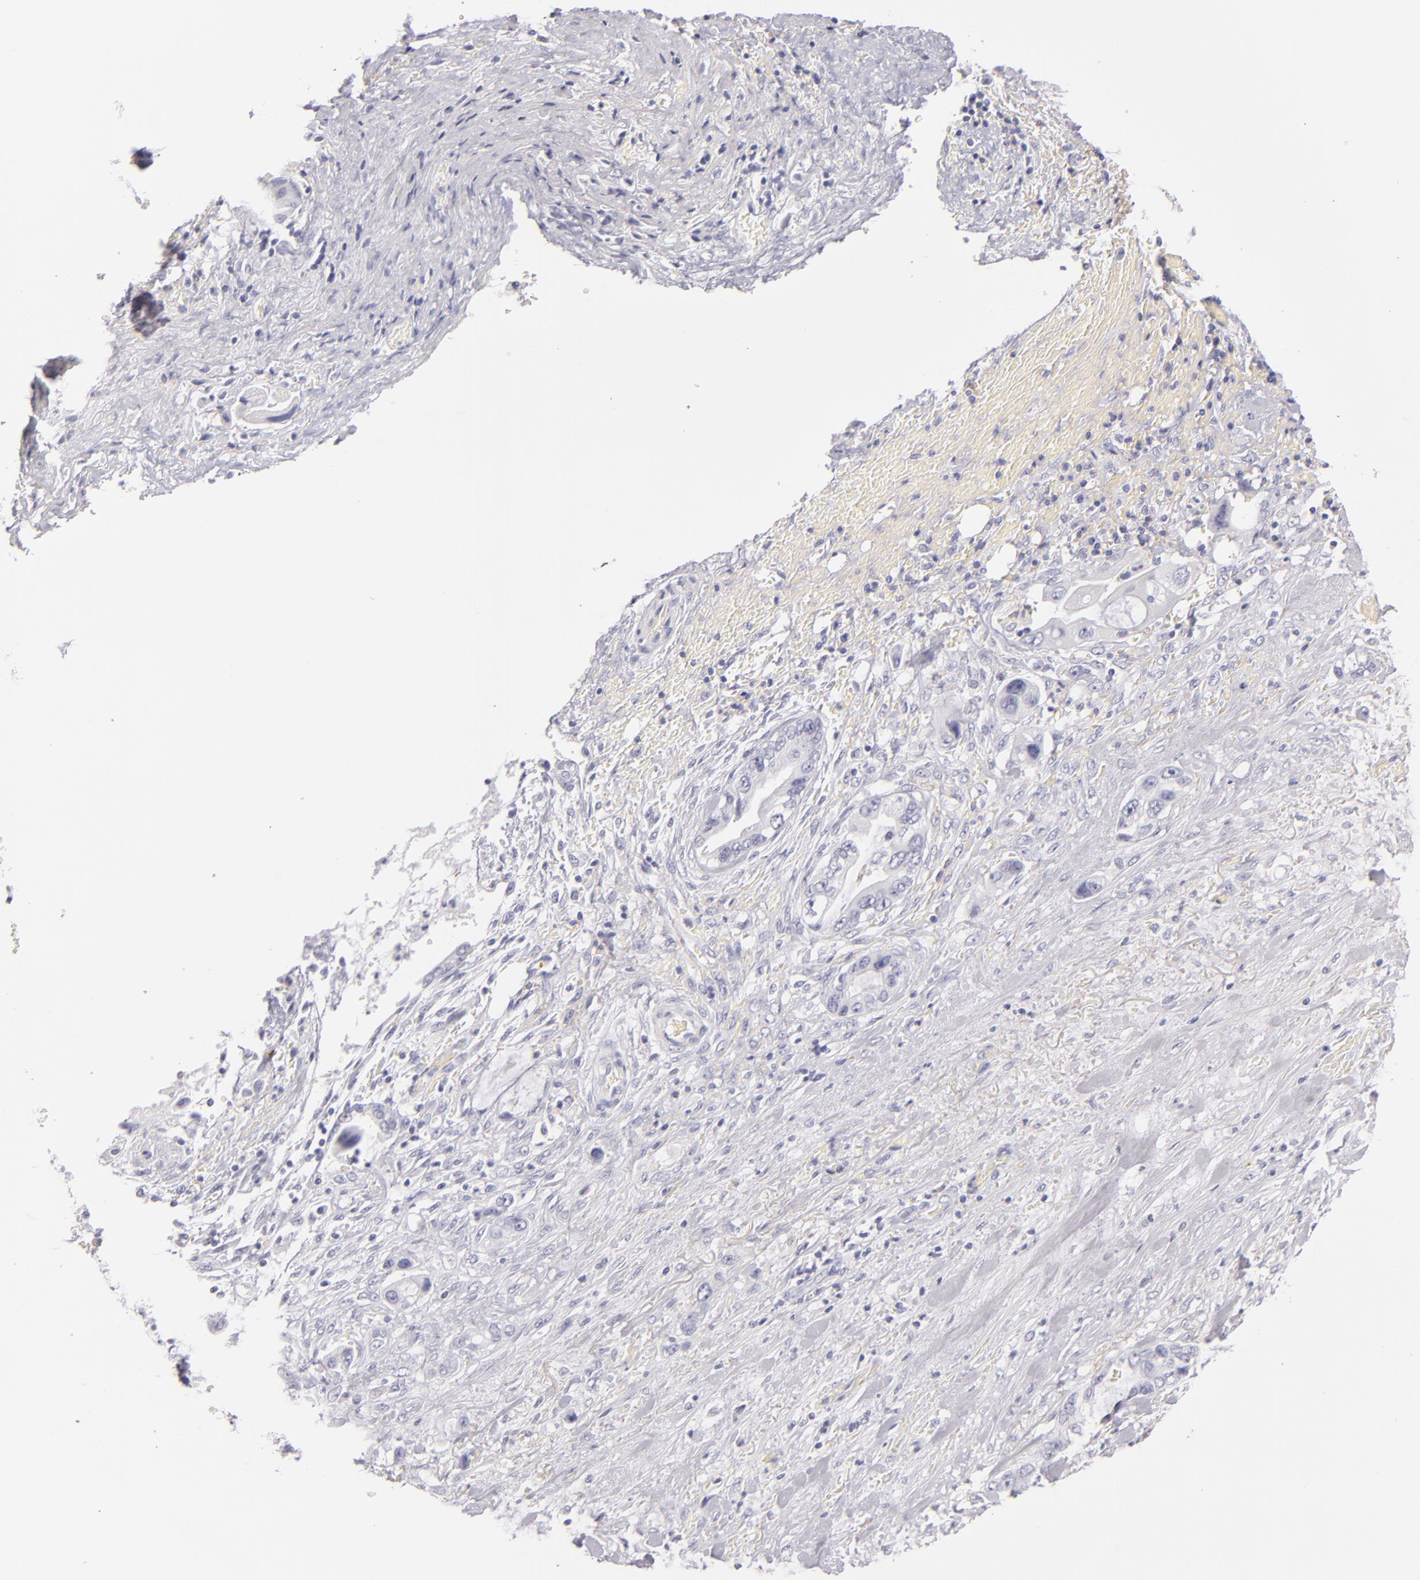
{"staining": {"intensity": "negative", "quantity": "none", "location": "none"}, "tissue": "pancreatic cancer", "cell_type": "Tumor cells", "image_type": "cancer", "snomed": [{"axis": "morphology", "description": "Adenocarcinoma, NOS"}, {"axis": "topography", "description": "Pancreas"}, {"axis": "topography", "description": "Stomach, upper"}], "caption": "Histopathology image shows no significant protein staining in tumor cells of adenocarcinoma (pancreatic). (IHC, brightfield microscopy, high magnification).", "gene": "CD207", "patient": {"sex": "male", "age": 77}}